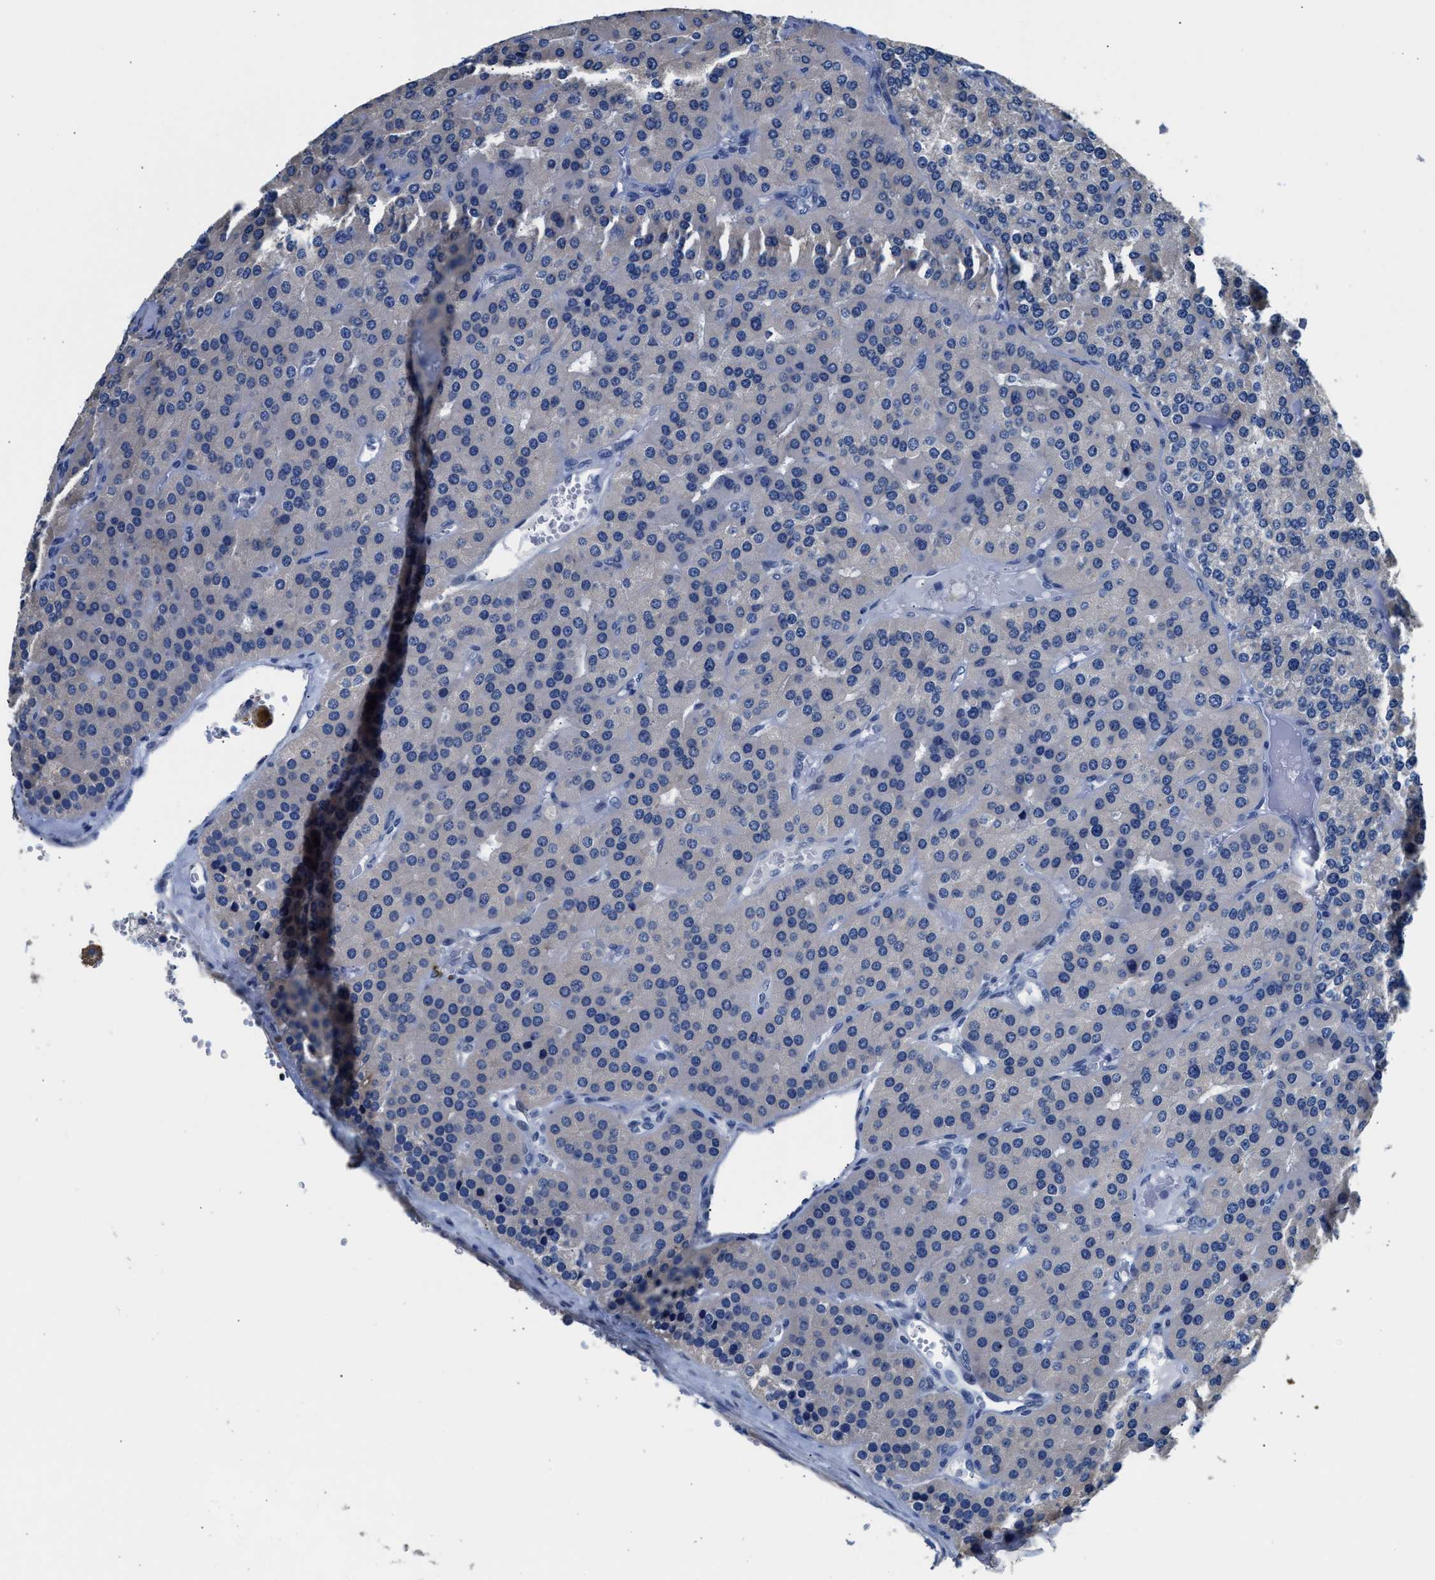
{"staining": {"intensity": "negative", "quantity": "none", "location": "none"}, "tissue": "parathyroid gland", "cell_type": "Glandular cells", "image_type": "normal", "snomed": [{"axis": "morphology", "description": "Normal tissue, NOS"}, {"axis": "morphology", "description": "Adenoma, NOS"}, {"axis": "topography", "description": "Parathyroid gland"}], "caption": "Glandular cells show no significant staining in unremarkable parathyroid gland. The staining was performed using DAB to visualize the protein expression in brown, while the nuclei were stained in blue with hematoxylin (Magnification: 20x).", "gene": "MYH3", "patient": {"sex": "female", "age": 86}}